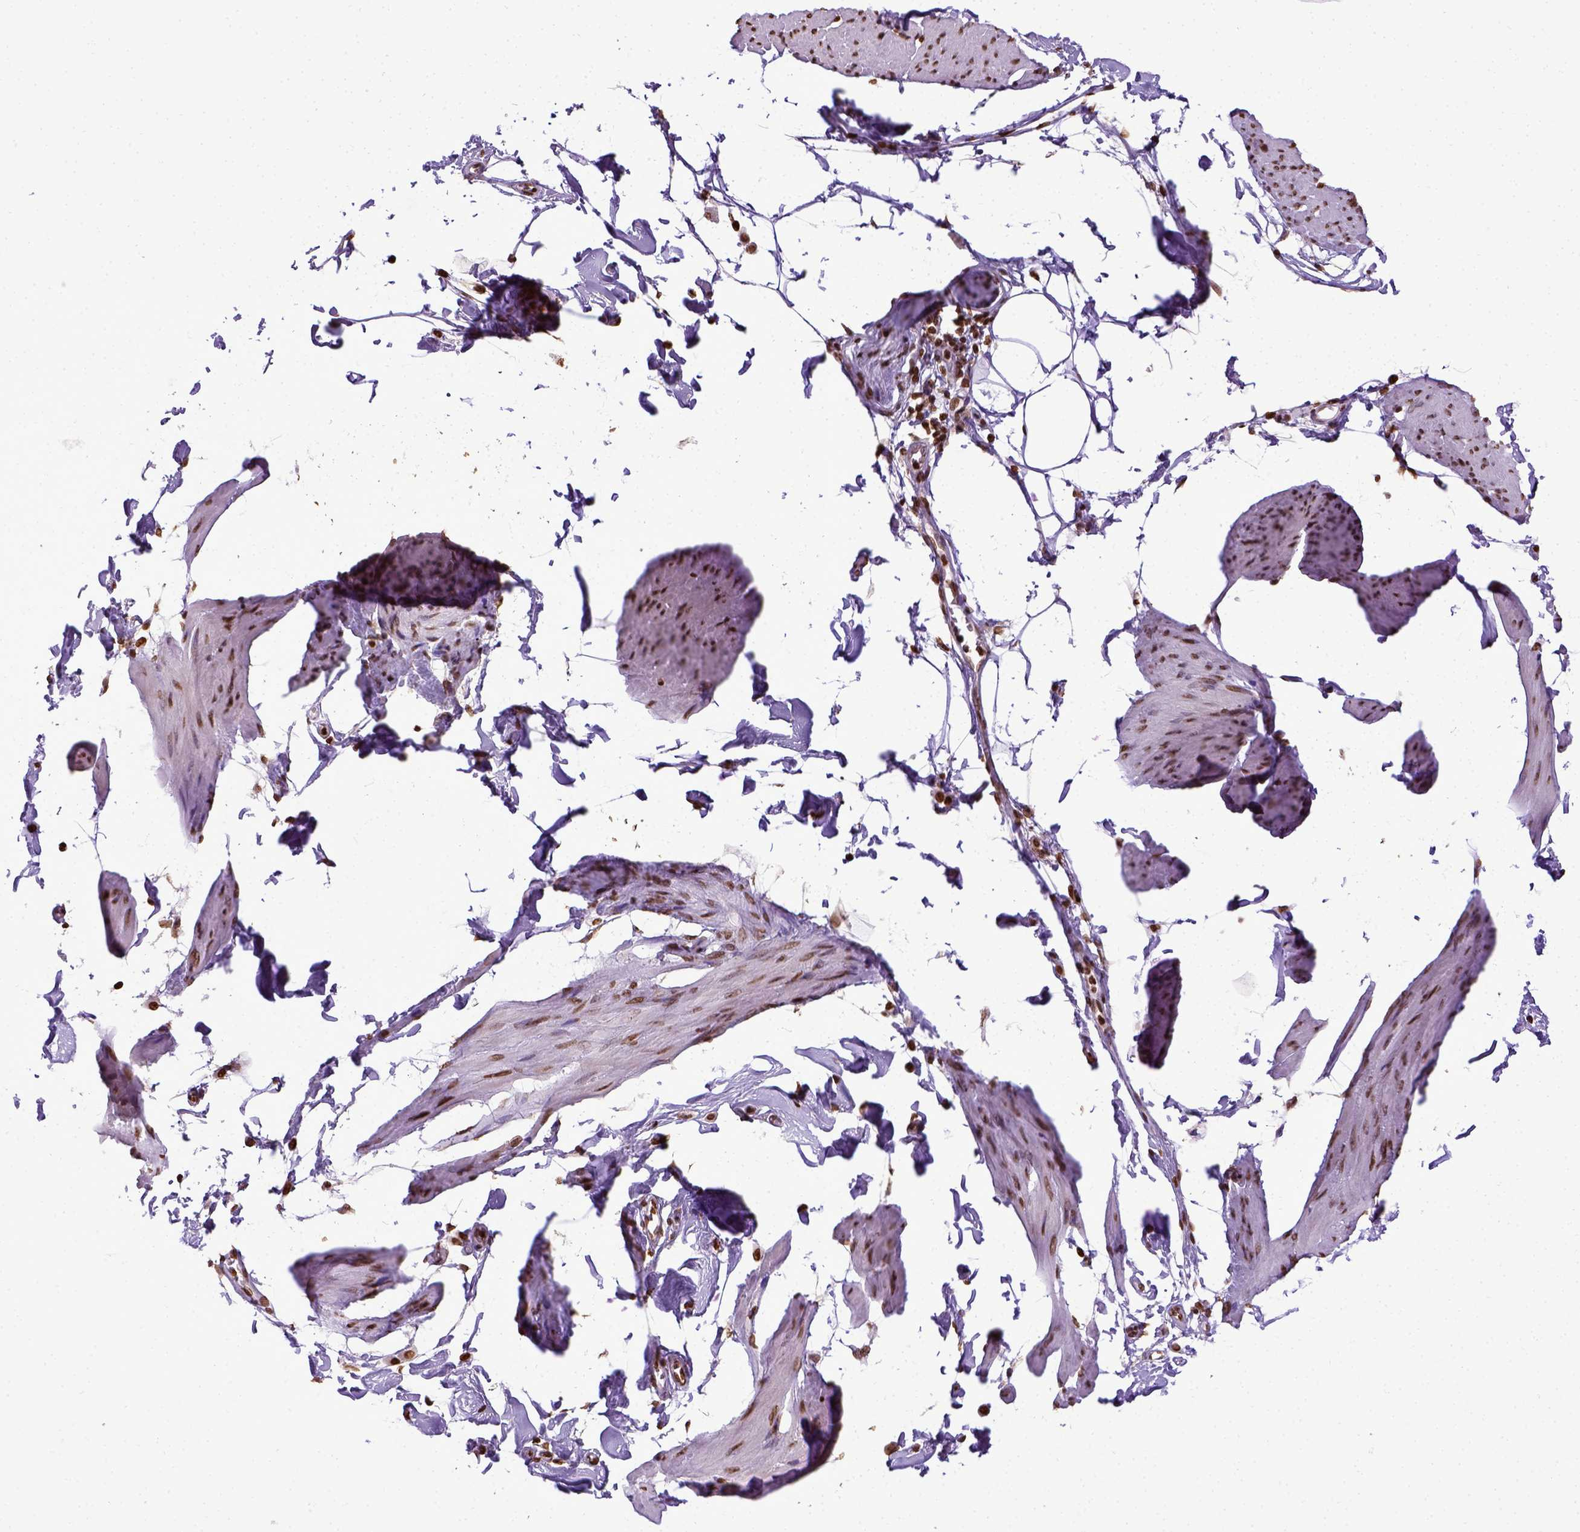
{"staining": {"intensity": "moderate", "quantity": ">75%", "location": "nuclear"}, "tissue": "smooth muscle", "cell_type": "Smooth muscle cells", "image_type": "normal", "snomed": [{"axis": "morphology", "description": "Normal tissue, NOS"}, {"axis": "topography", "description": "Adipose tissue"}, {"axis": "topography", "description": "Smooth muscle"}, {"axis": "topography", "description": "Peripheral nerve tissue"}], "caption": "Protein staining of unremarkable smooth muscle reveals moderate nuclear positivity in approximately >75% of smooth muscle cells.", "gene": "ZNF75D", "patient": {"sex": "male", "age": 83}}